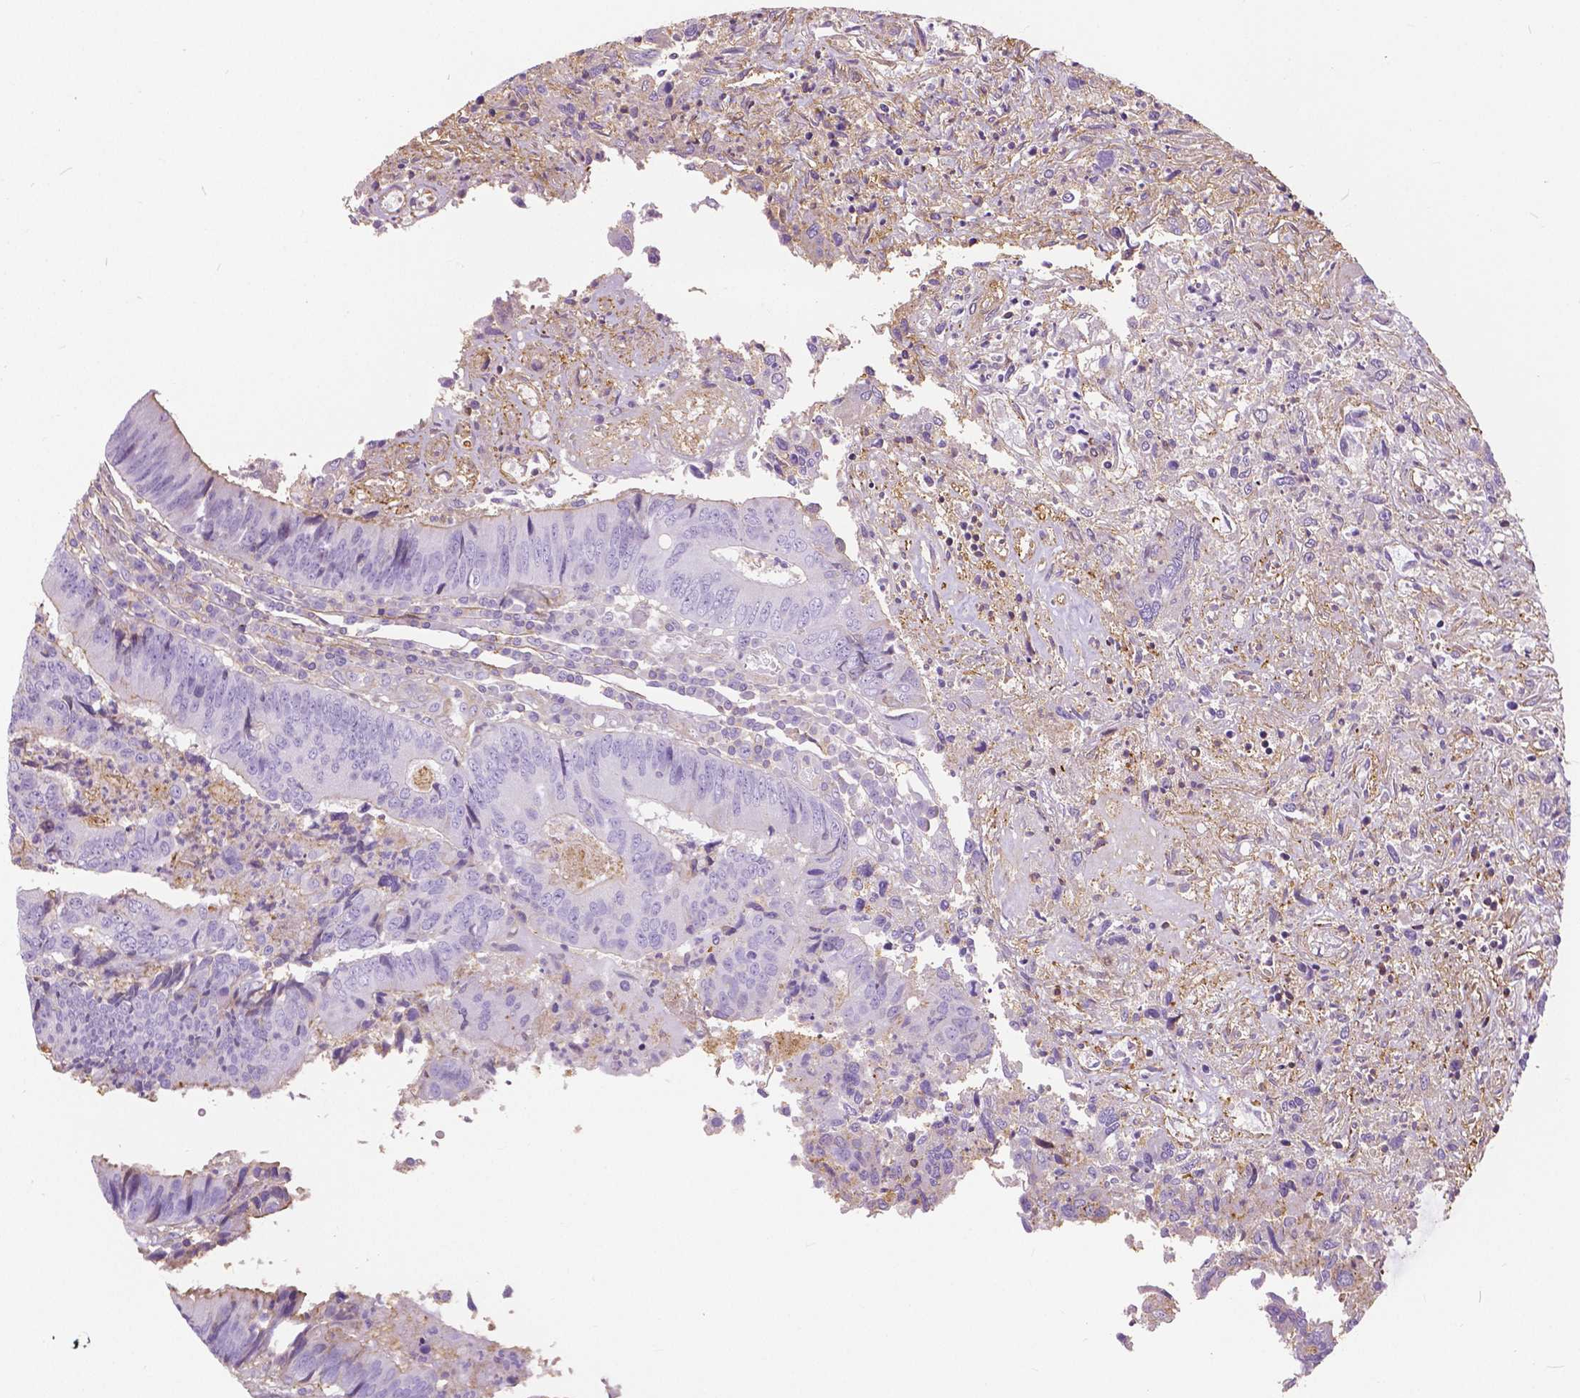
{"staining": {"intensity": "negative", "quantity": "none", "location": "none"}, "tissue": "colorectal cancer", "cell_type": "Tumor cells", "image_type": "cancer", "snomed": [{"axis": "morphology", "description": "Adenocarcinoma, NOS"}, {"axis": "topography", "description": "Colon"}], "caption": "Immunohistochemistry (IHC) micrograph of human adenocarcinoma (colorectal) stained for a protein (brown), which demonstrates no positivity in tumor cells.", "gene": "ANXA13", "patient": {"sex": "female", "age": 67}}